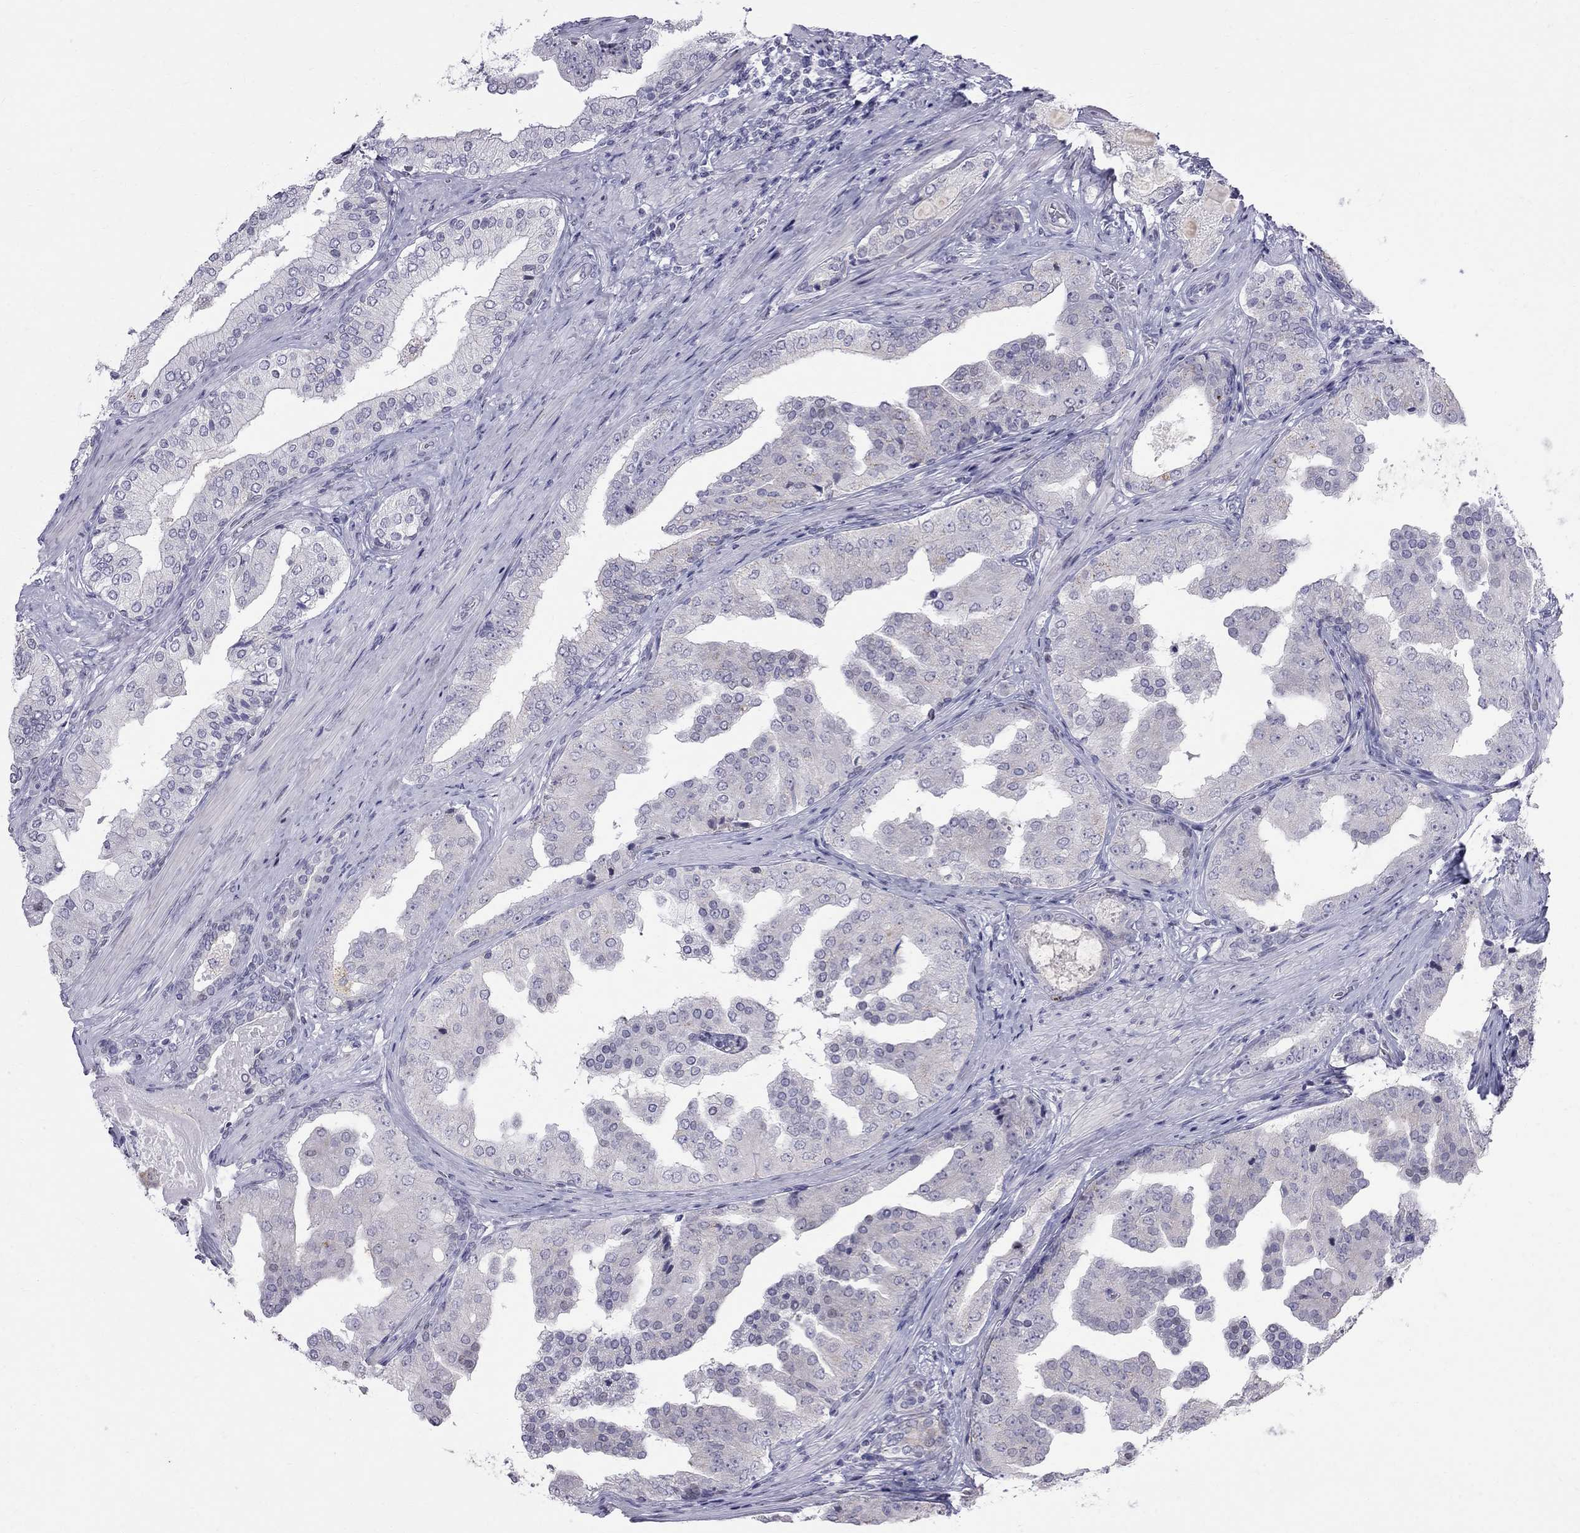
{"staining": {"intensity": "negative", "quantity": "none", "location": "none"}, "tissue": "prostate cancer", "cell_type": "Tumor cells", "image_type": "cancer", "snomed": [{"axis": "morphology", "description": "Adenocarcinoma, Low grade"}, {"axis": "topography", "description": "Prostate and seminal vesicle, NOS"}], "caption": "Immunohistochemistry (IHC) image of human prostate low-grade adenocarcinoma stained for a protein (brown), which exhibits no expression in tumor cells.", "gene": "MUC15", "patient": {"sex": "male", "age": 61}}